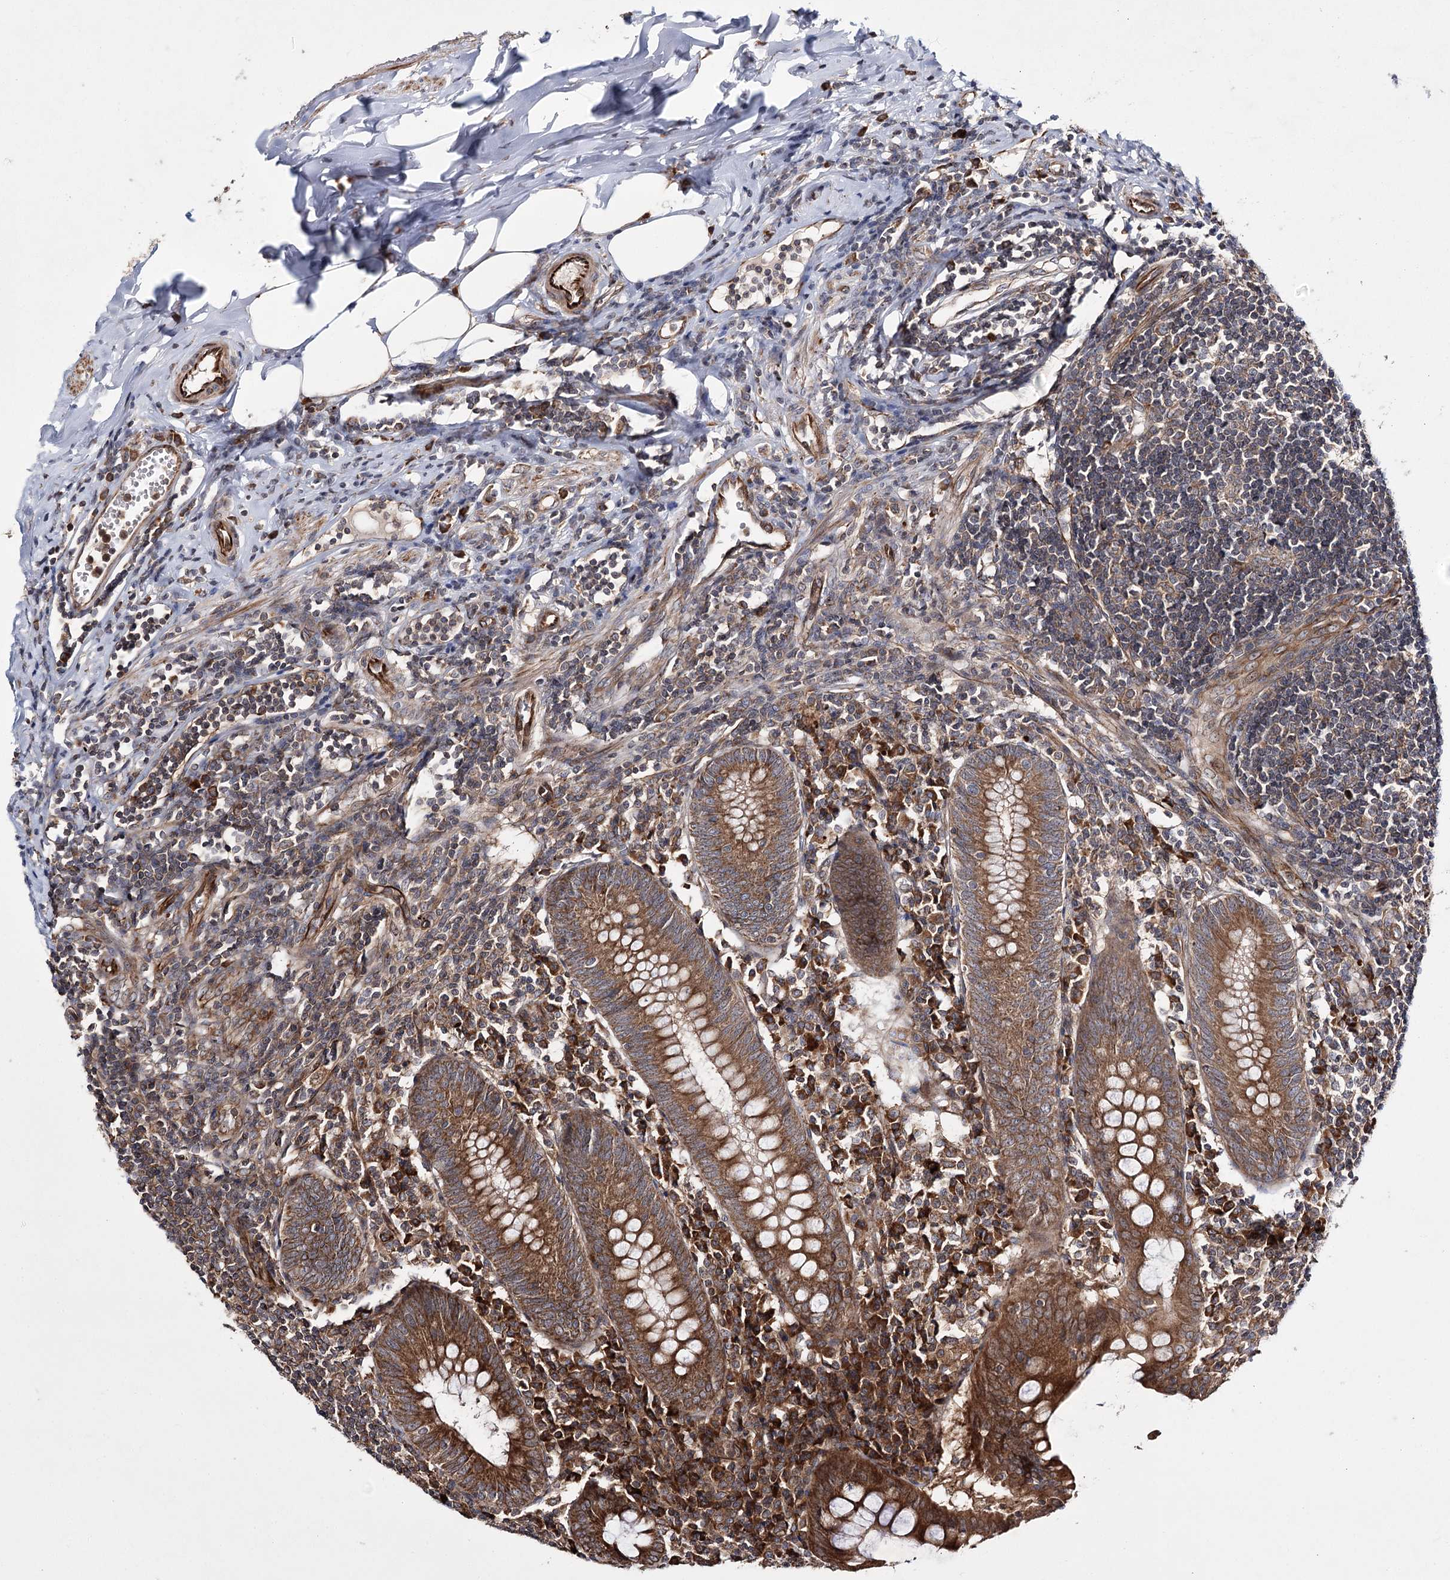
{"staining": {"intensity": "moderate", "quantity": ">75%", "location": "cytoplasmic/membranous"}, "tissue": "appendix", "cell_type": "Glandular cells", "image_type": "normal", "snomed": [{"axis": "morphology", "description": "Normal tissue, NOS"}, {"axis": "topography", "description": "Appendix"}], "caption": "The micrograph exhibits immunohistochemical staining of benign appendix. There is moderate cytoplasmic/membranous positivity is identified in approximately >75% of glandular cells.", "gene": "HECTD2", "patient": {"sex": "female", "age": 54}}